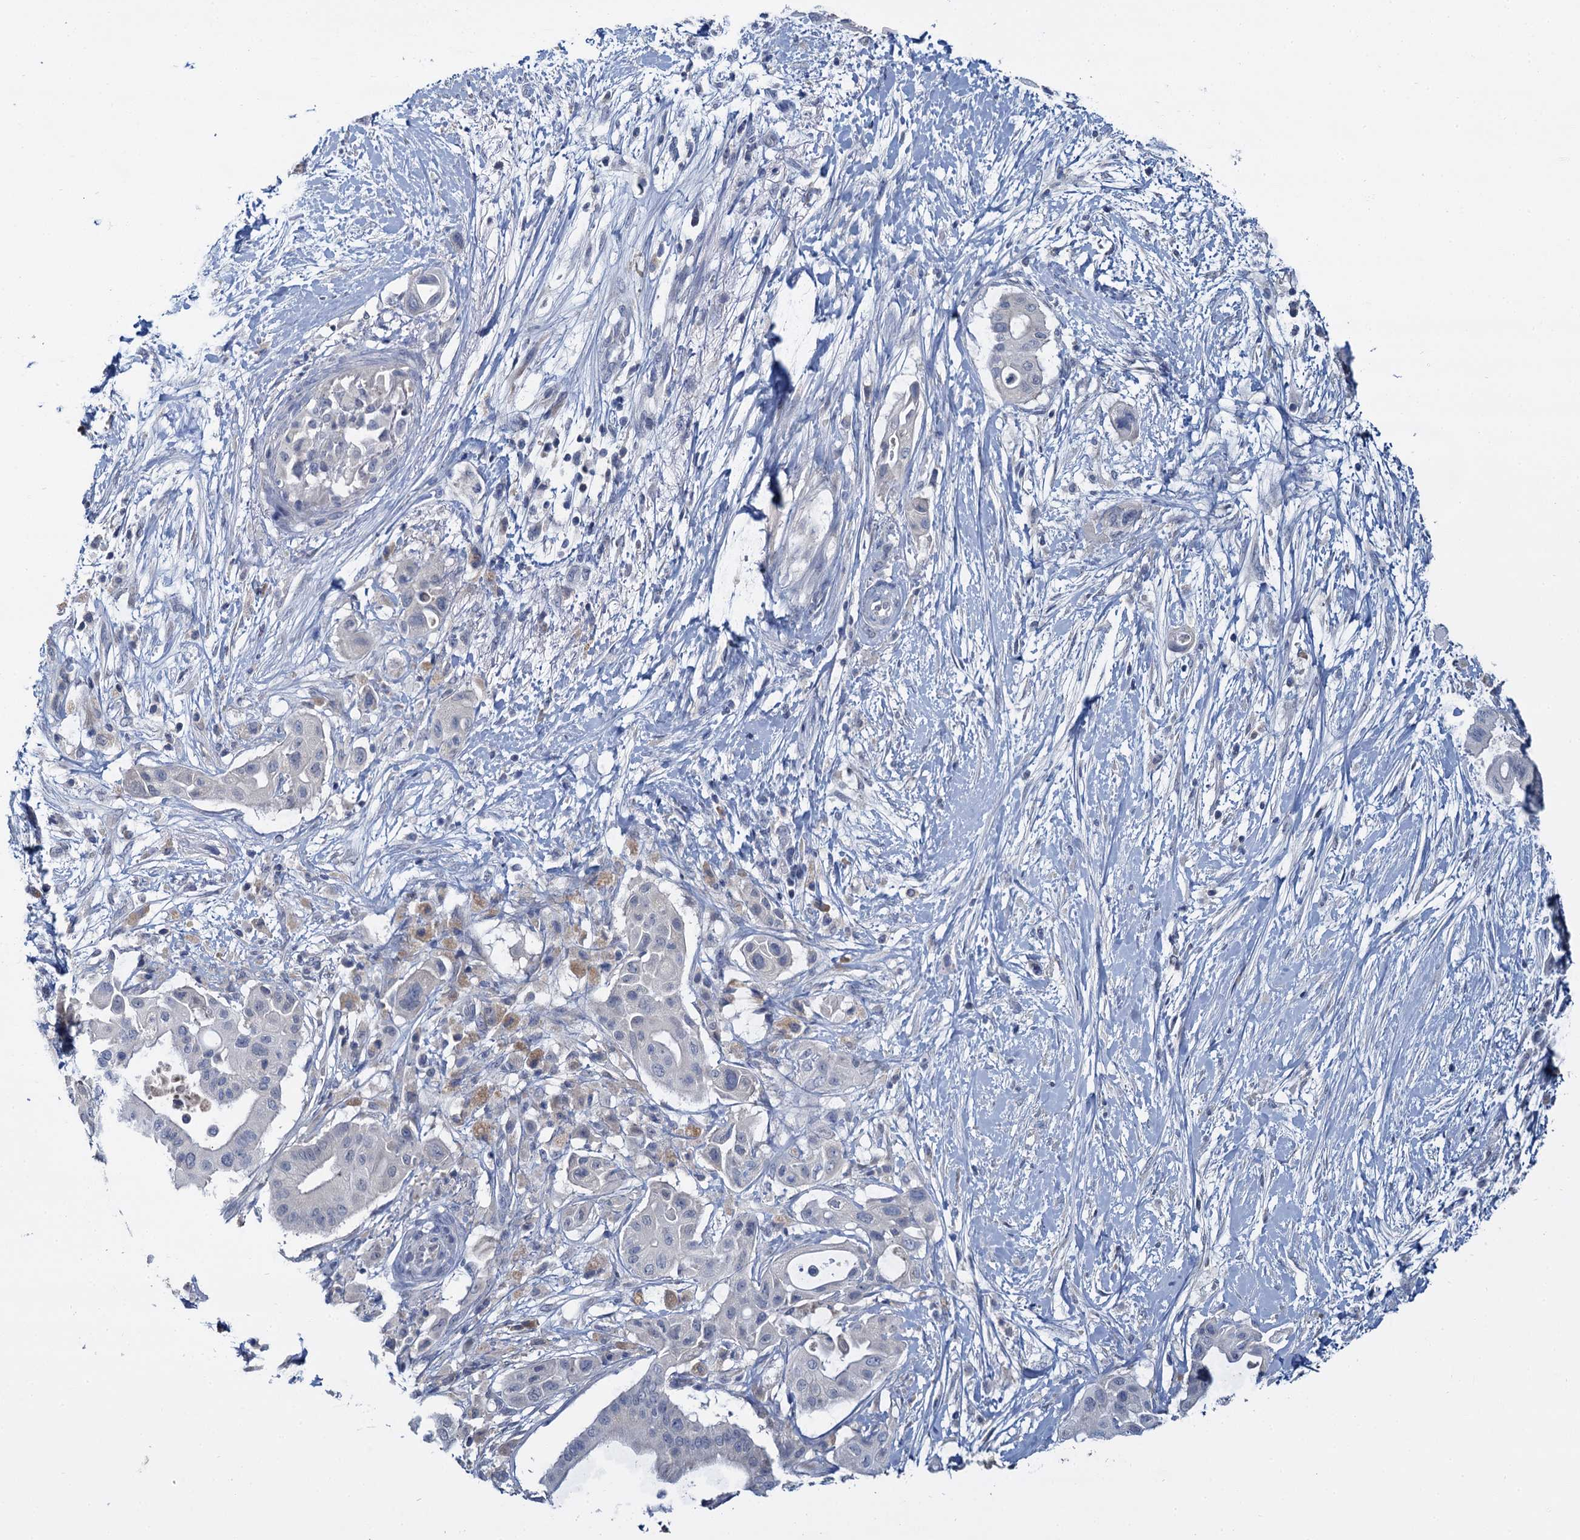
{"staining": {"intensity": "negative", "quantity": "none", "location": "none"}, "tissue": "pancreatic cancer", "cell_type": "Tumor cells", "image_type": "cancer", "snomed": [{"axis": "morphology", "description": "Adenocarcinoma, NOS"}, {"axis": "topography", "description": "Pancreas"}], "caption": "A high-resolution image shows immunohistochemistry (IHC) staining of pancreatic adenocarcinoma, which demonstrates no significant expression in tumor cells. The staining is performed using DAB brown chromogen with nuclei counter-stained in using hematoxylin.", "gene": "ANKRD42", "patient": {"sex": "male", "age": 68}}